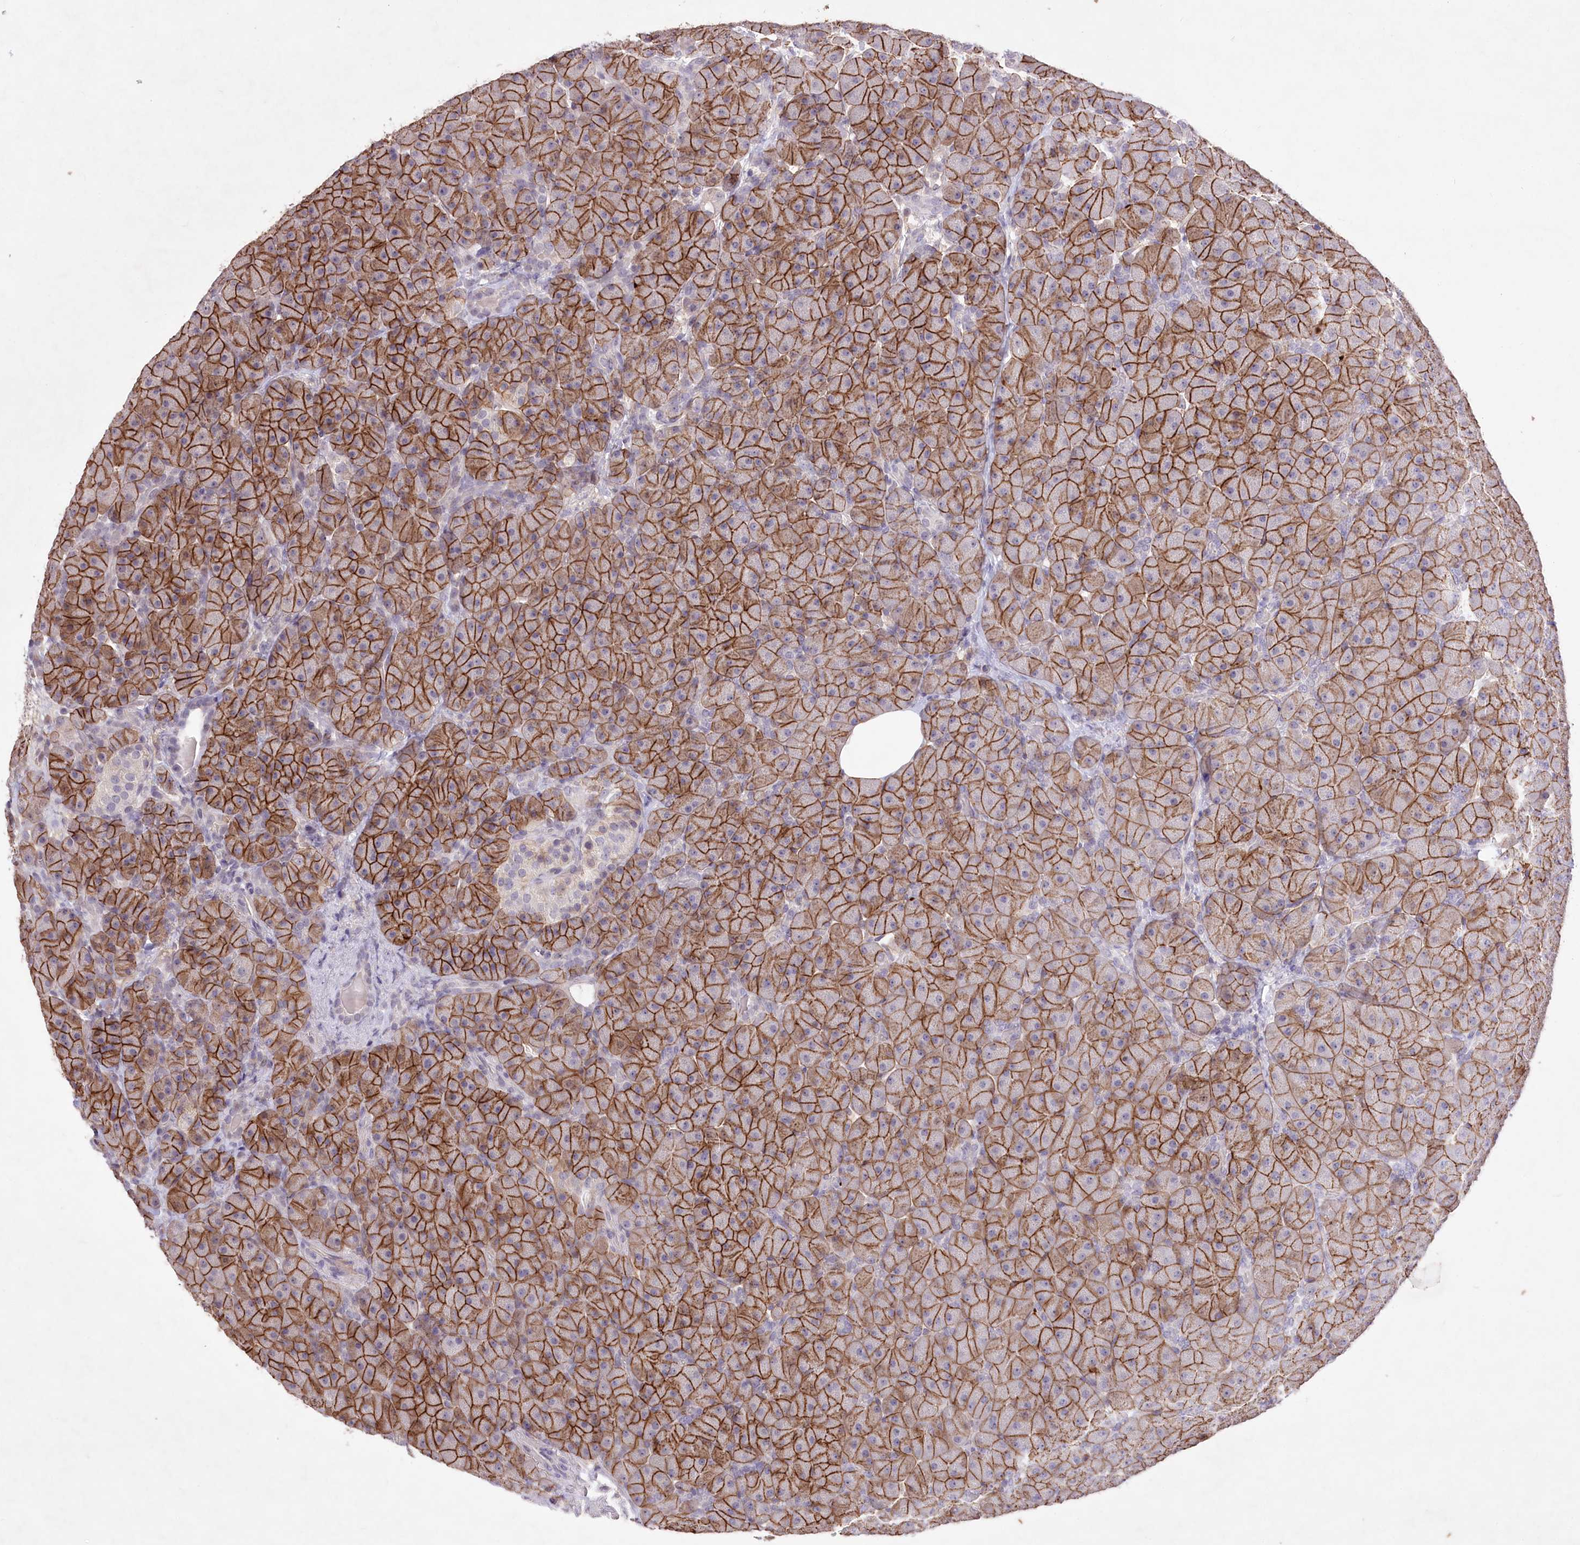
{"staining": {"intensity": "strong", "quantity": ">75%", "location": "cytoplasmic/membranous"}, "tissue": "pancreas", "cell_type": "Exocrine glandular cells", "image_type": "normal", "snomed": [{"axis": "morphology", "description": "Normal tissue, NOS"}, {"axis": "topography", "description": "Pancreas"}], "caption": "A photomicrograph of human pancreas stained for a protein shows strong cytoplasmic/membranous brown staining in exocrine glandular cells. Nuclei are stained in blue.", "gene": "ENPP1", "patient": {"sex": "male", "age": 66}}